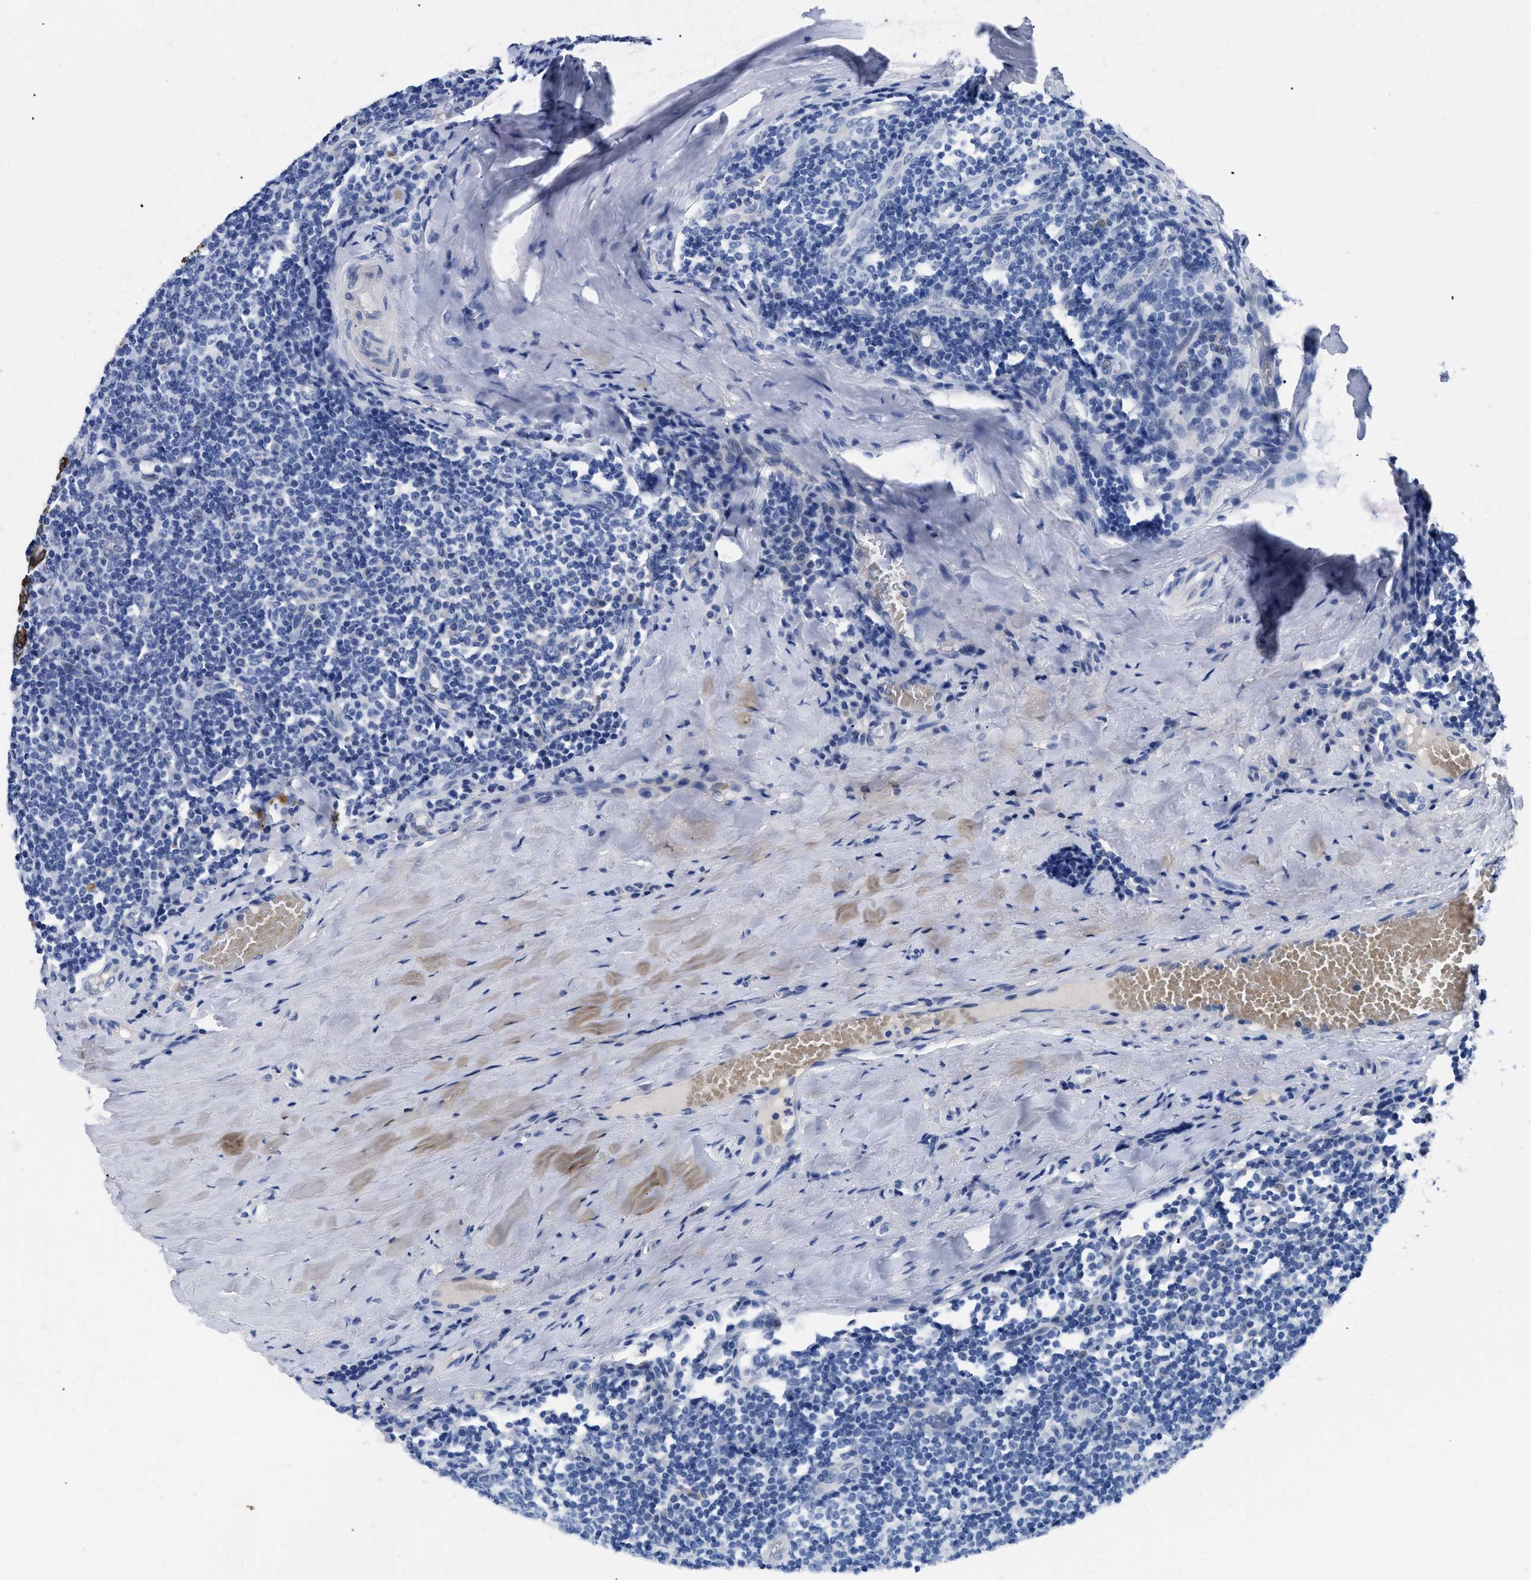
{"staining": {"intensity": "negative", "quantity": "none", "location": "none"}, "tissue": "tonsil", "cell_type": "Germinal center cells", "image_type": "normal", "snomed": [{"axis": "morphology", "description": "Normal tissue, NOS"}, {"axis": "topography", "description": "Tonsil"}], "caption": "Image shows no significant protein expression in germinal center cells of normal tonsil. The staining is performed using DAB brown chromogen with nuclei counter-stained in using hematoxylin.", "gene": "TMEM68", "patient": {"sex": "female", "age": 19}}